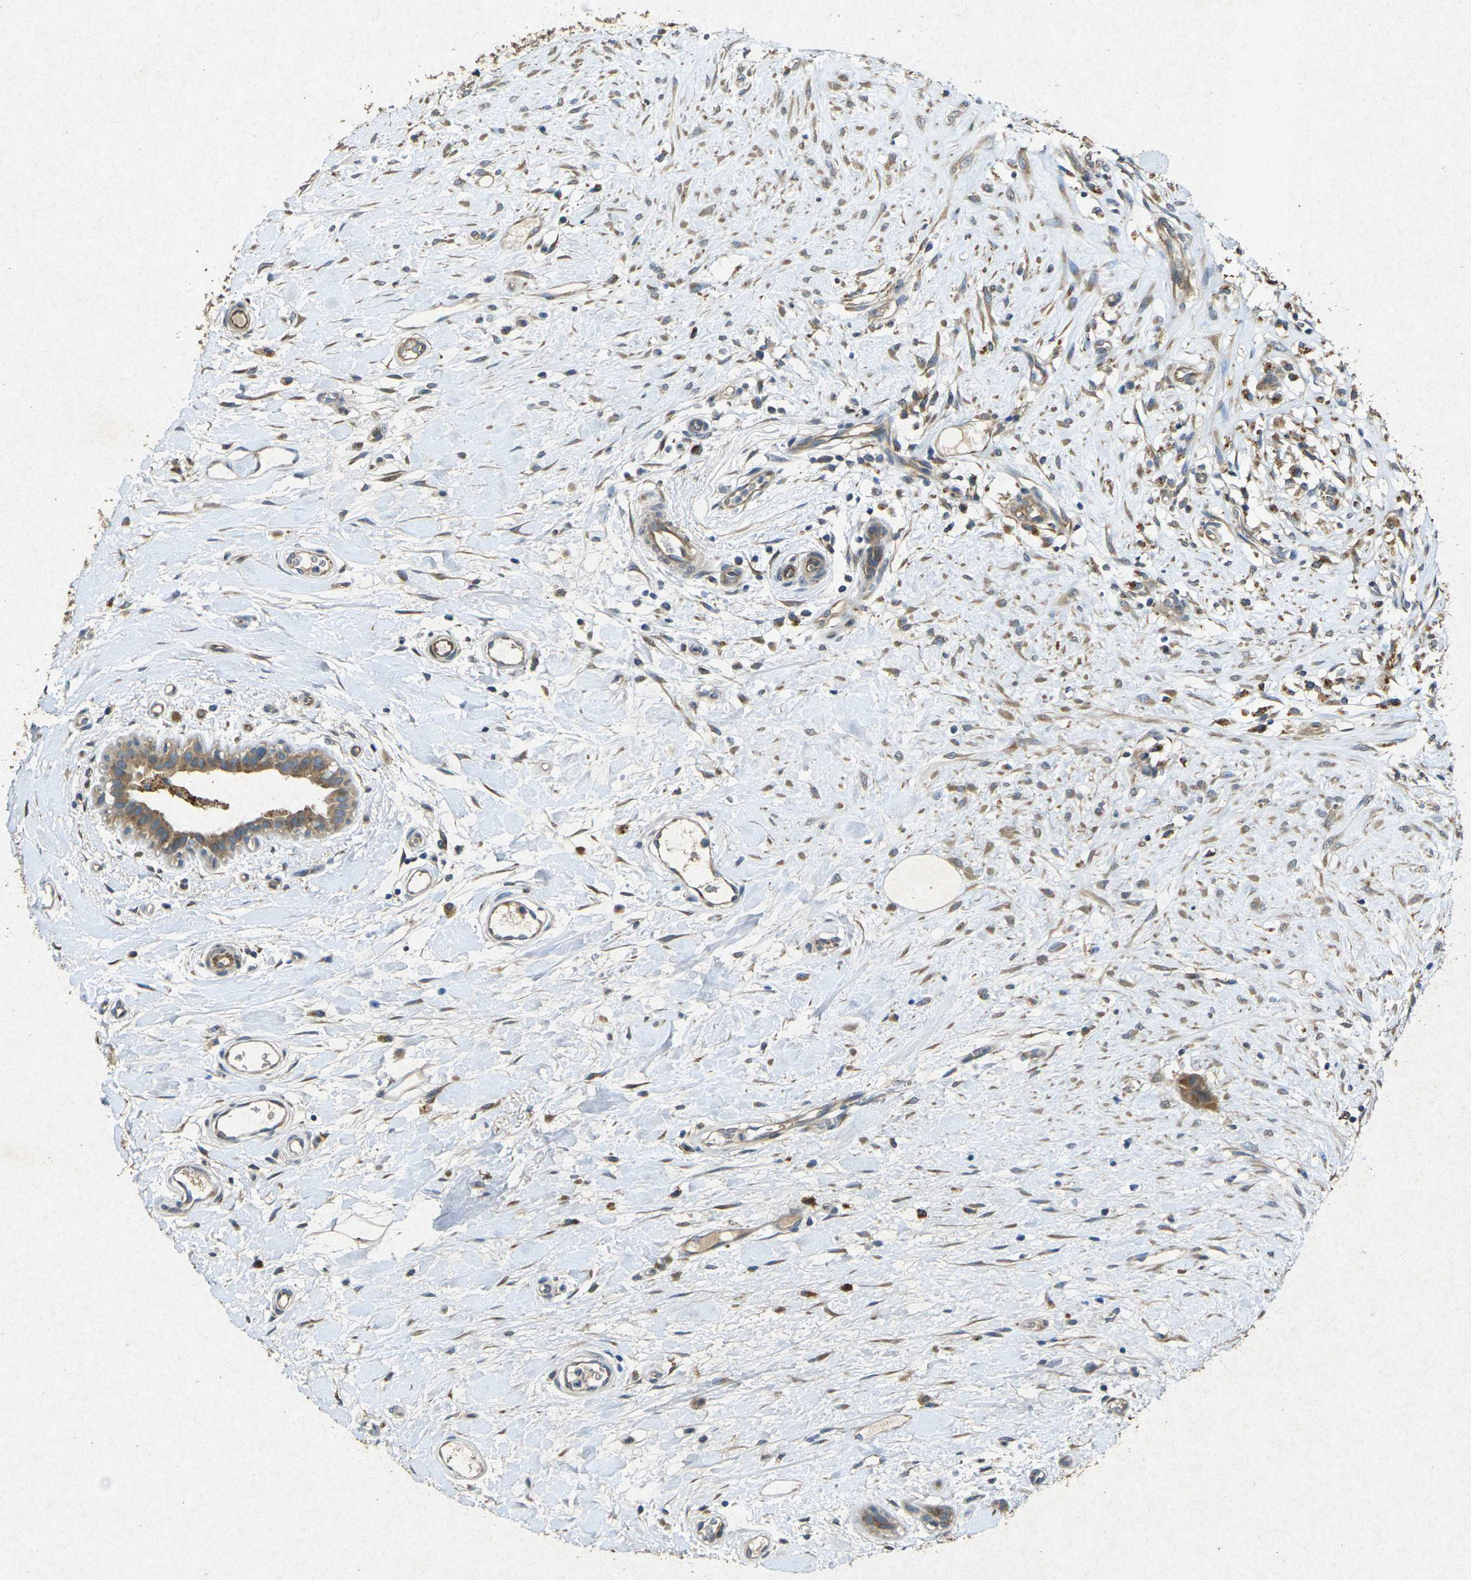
{"staining": {"intensity": "moderate", "quantity": ">75%", "location": "cytoplasmic/membranous"}, "tissue": "breast cancer", "cell_type": "Tumor cells", "image_type": "cancer", "snomed": [{"axis": "morphology", "description": "Duct carcinoma"}, {"axis": "topography", "description": "Breast"}], "caption": "Invasive ductal carcinoma (breast) stained with a protein marker shows moderate staining in tumor cells.", "gene": "RGMA", "patient": {"sex": "female", "age": 40}}